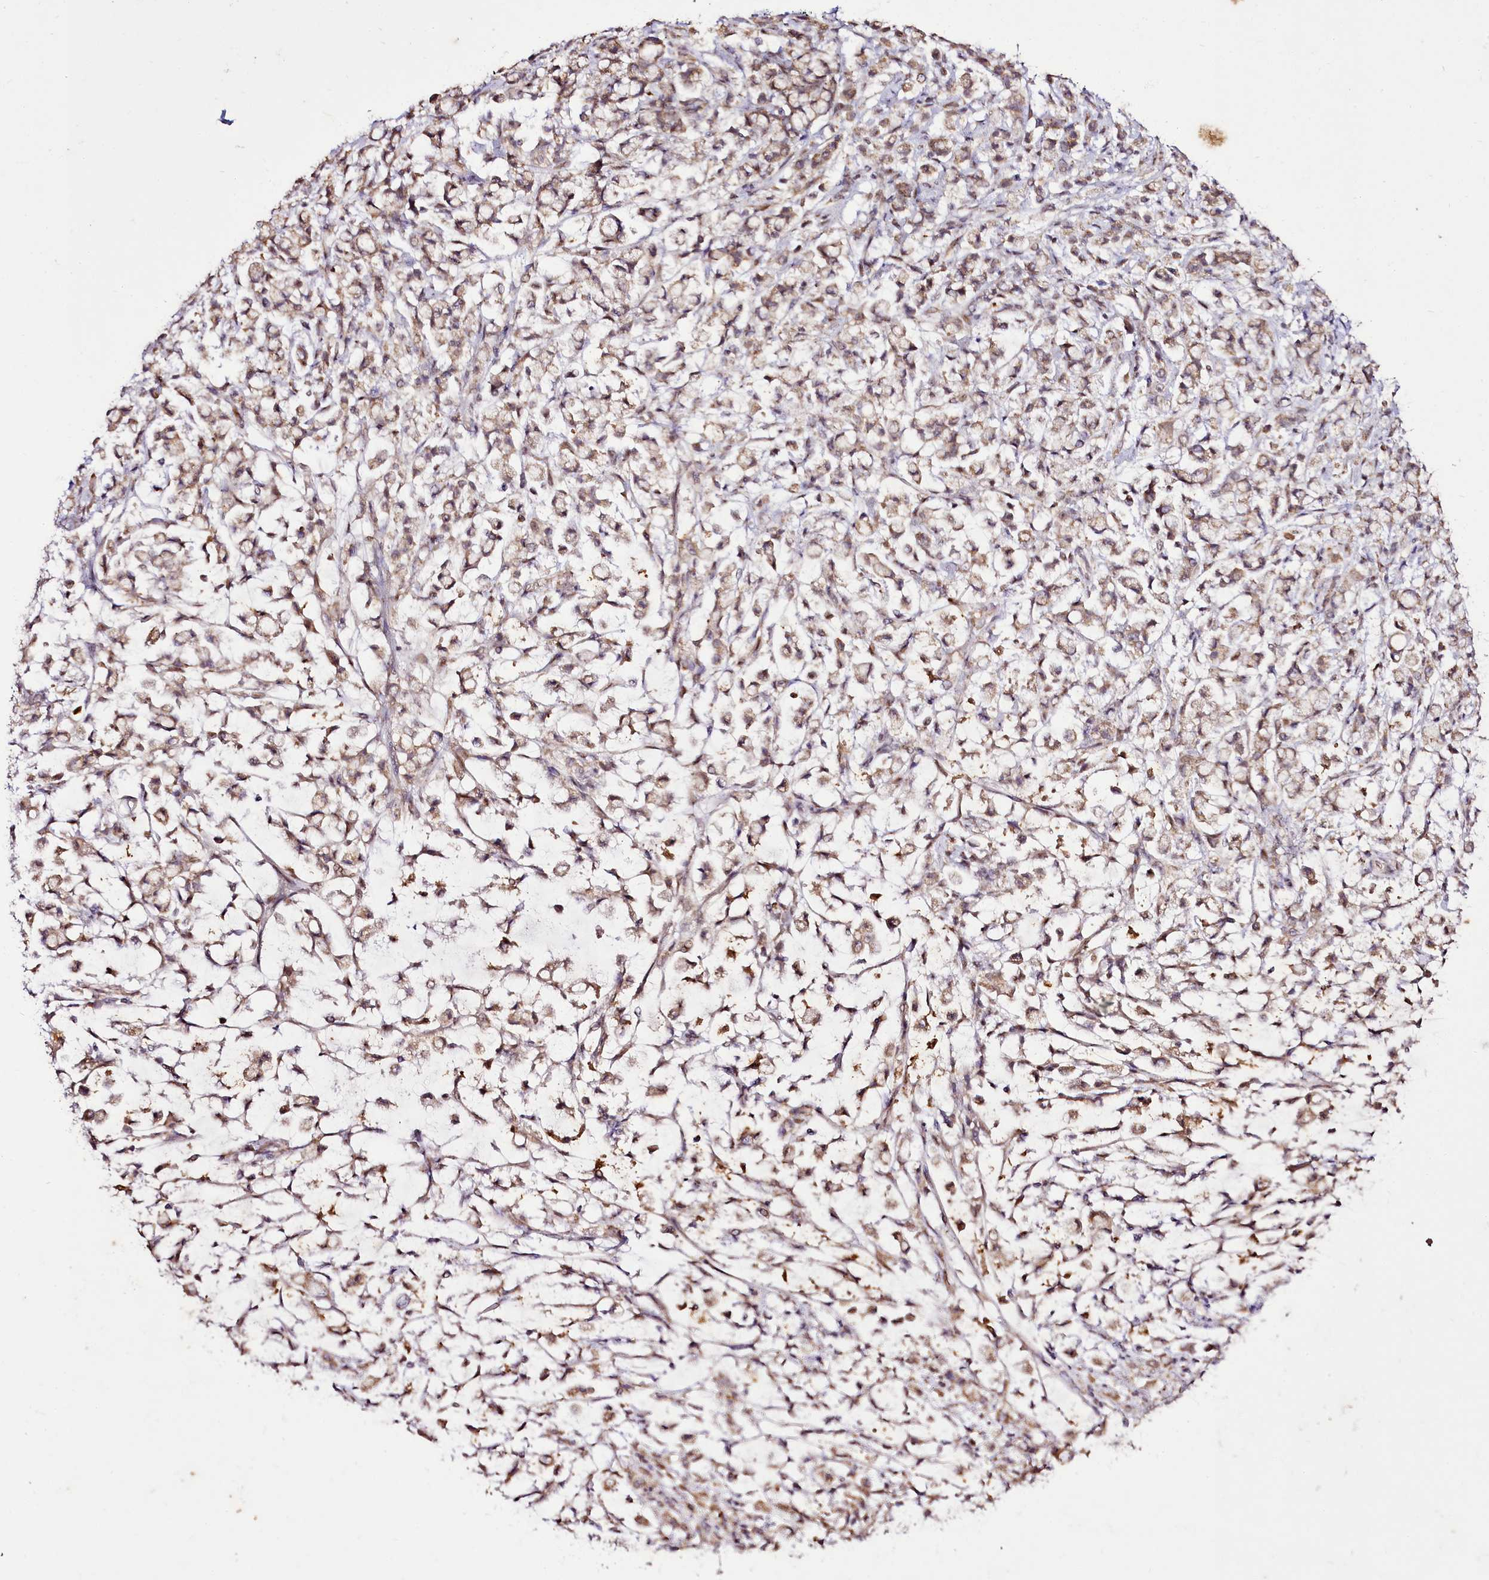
{"staining": {"intensity": "weak", "quantity": ">75%", "location": "cytoplasmic/membranous,nuclear"}, "tissue": "stomach cancer", "cell_type": "Tumor cells", "image_type": "cancer", "snomed": [{"axis": "morphology", "description": "Adenocarcinoma, NOS"}, {"axis": "topography", "description": "Stomach"}], "caption": "Weak cytoplasmic/membranous and nuclear protein staining is appreciated in about >75% of tumor cells in adenocarcinoma (stomach). The protein is stained brown, and the nuclei are stained in blue (DAB (3,3'-diaminobenzidine) IHC with brightfield microscopy, high magnification).", "gene": "EDIL3", "patient": {"sex": "female", "age": 60}}